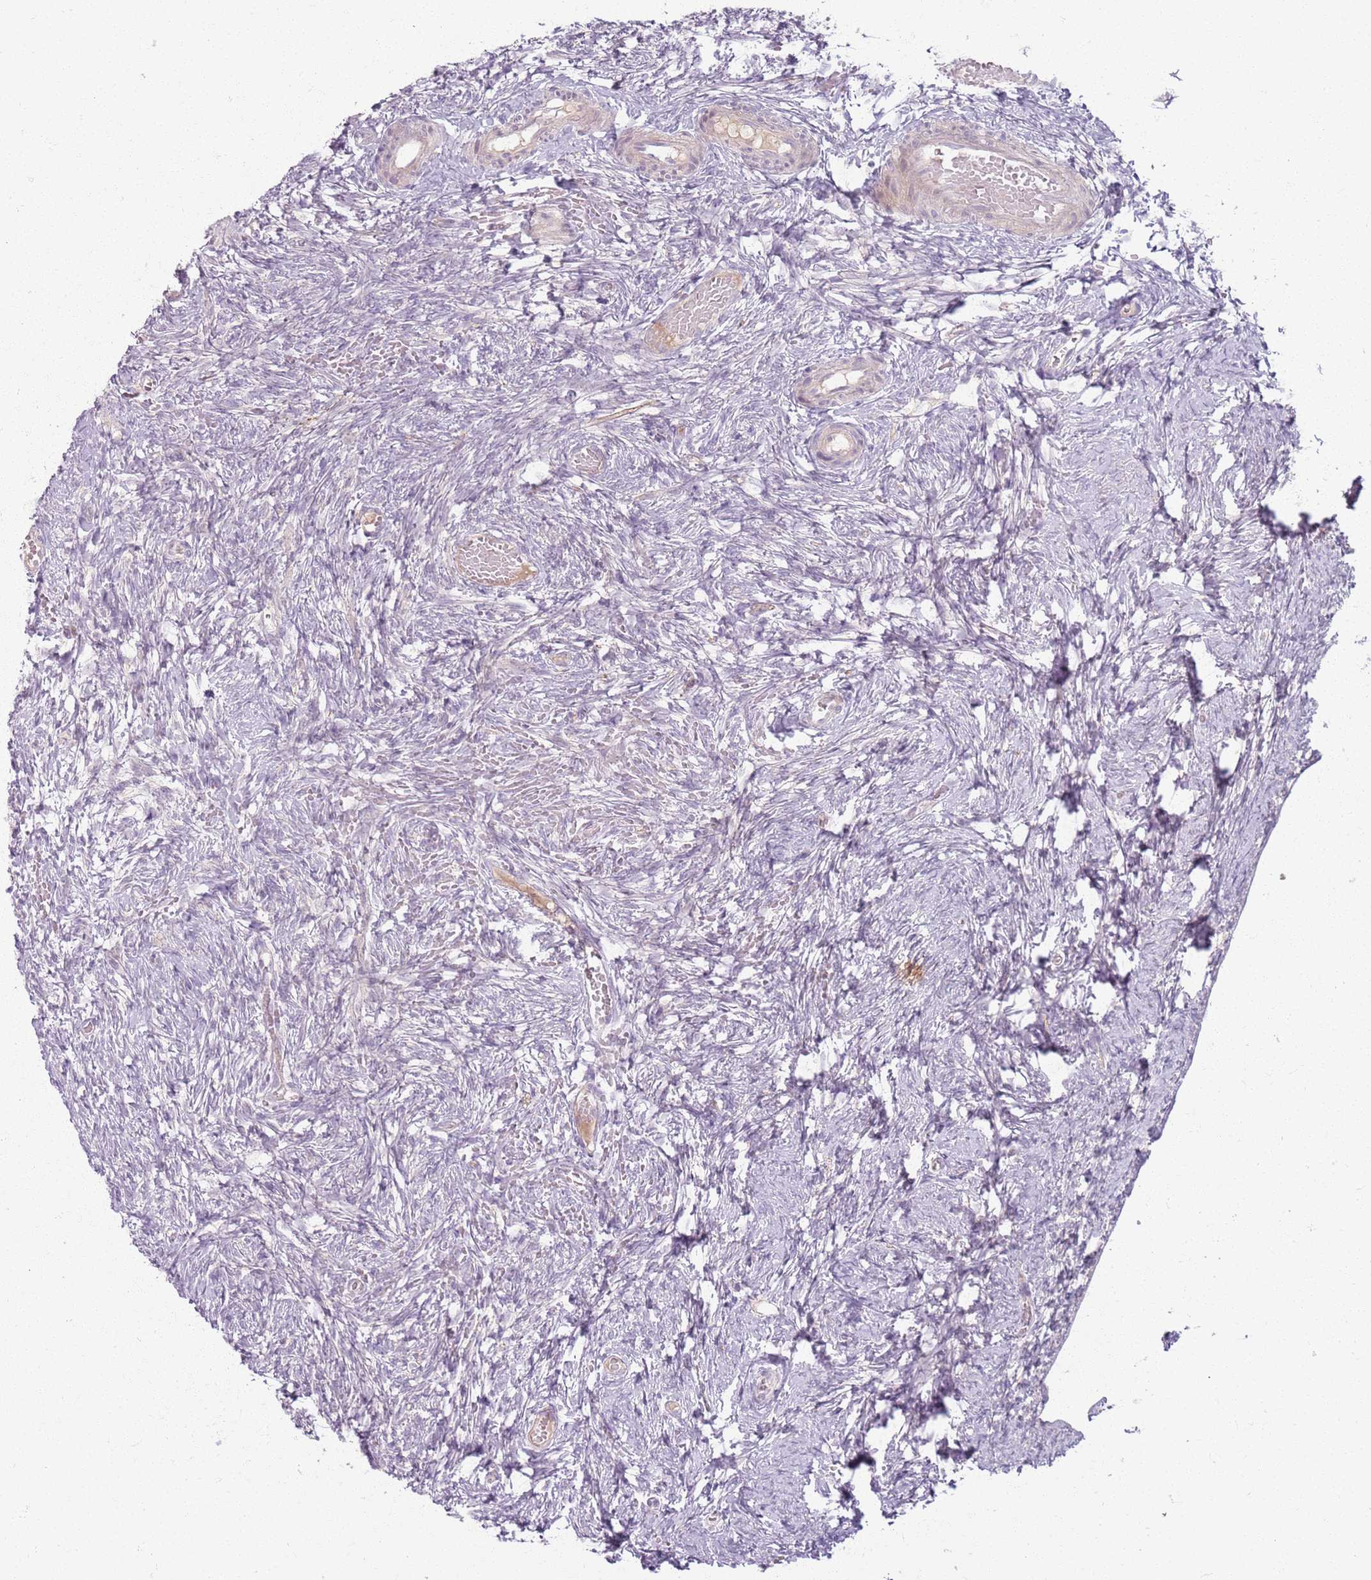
{"staining": {"intensity": "negative", "quantity": "none", "location": "none"}, "tissue": "ovary", "cell_type": "Ovarian stroma cells", "image_type": "normal", "snomed": [{"axis": "morphology", "description": "Adenocarcinoma, NOS"}, {"axis": "topography", "description": "Endometrium"}], "caption": "Ovarian stroma cells are negative for brown protein staining in normal ovary.", "gene": "ZDHHC2", "patient": {"sex": "female", "age": 32}}